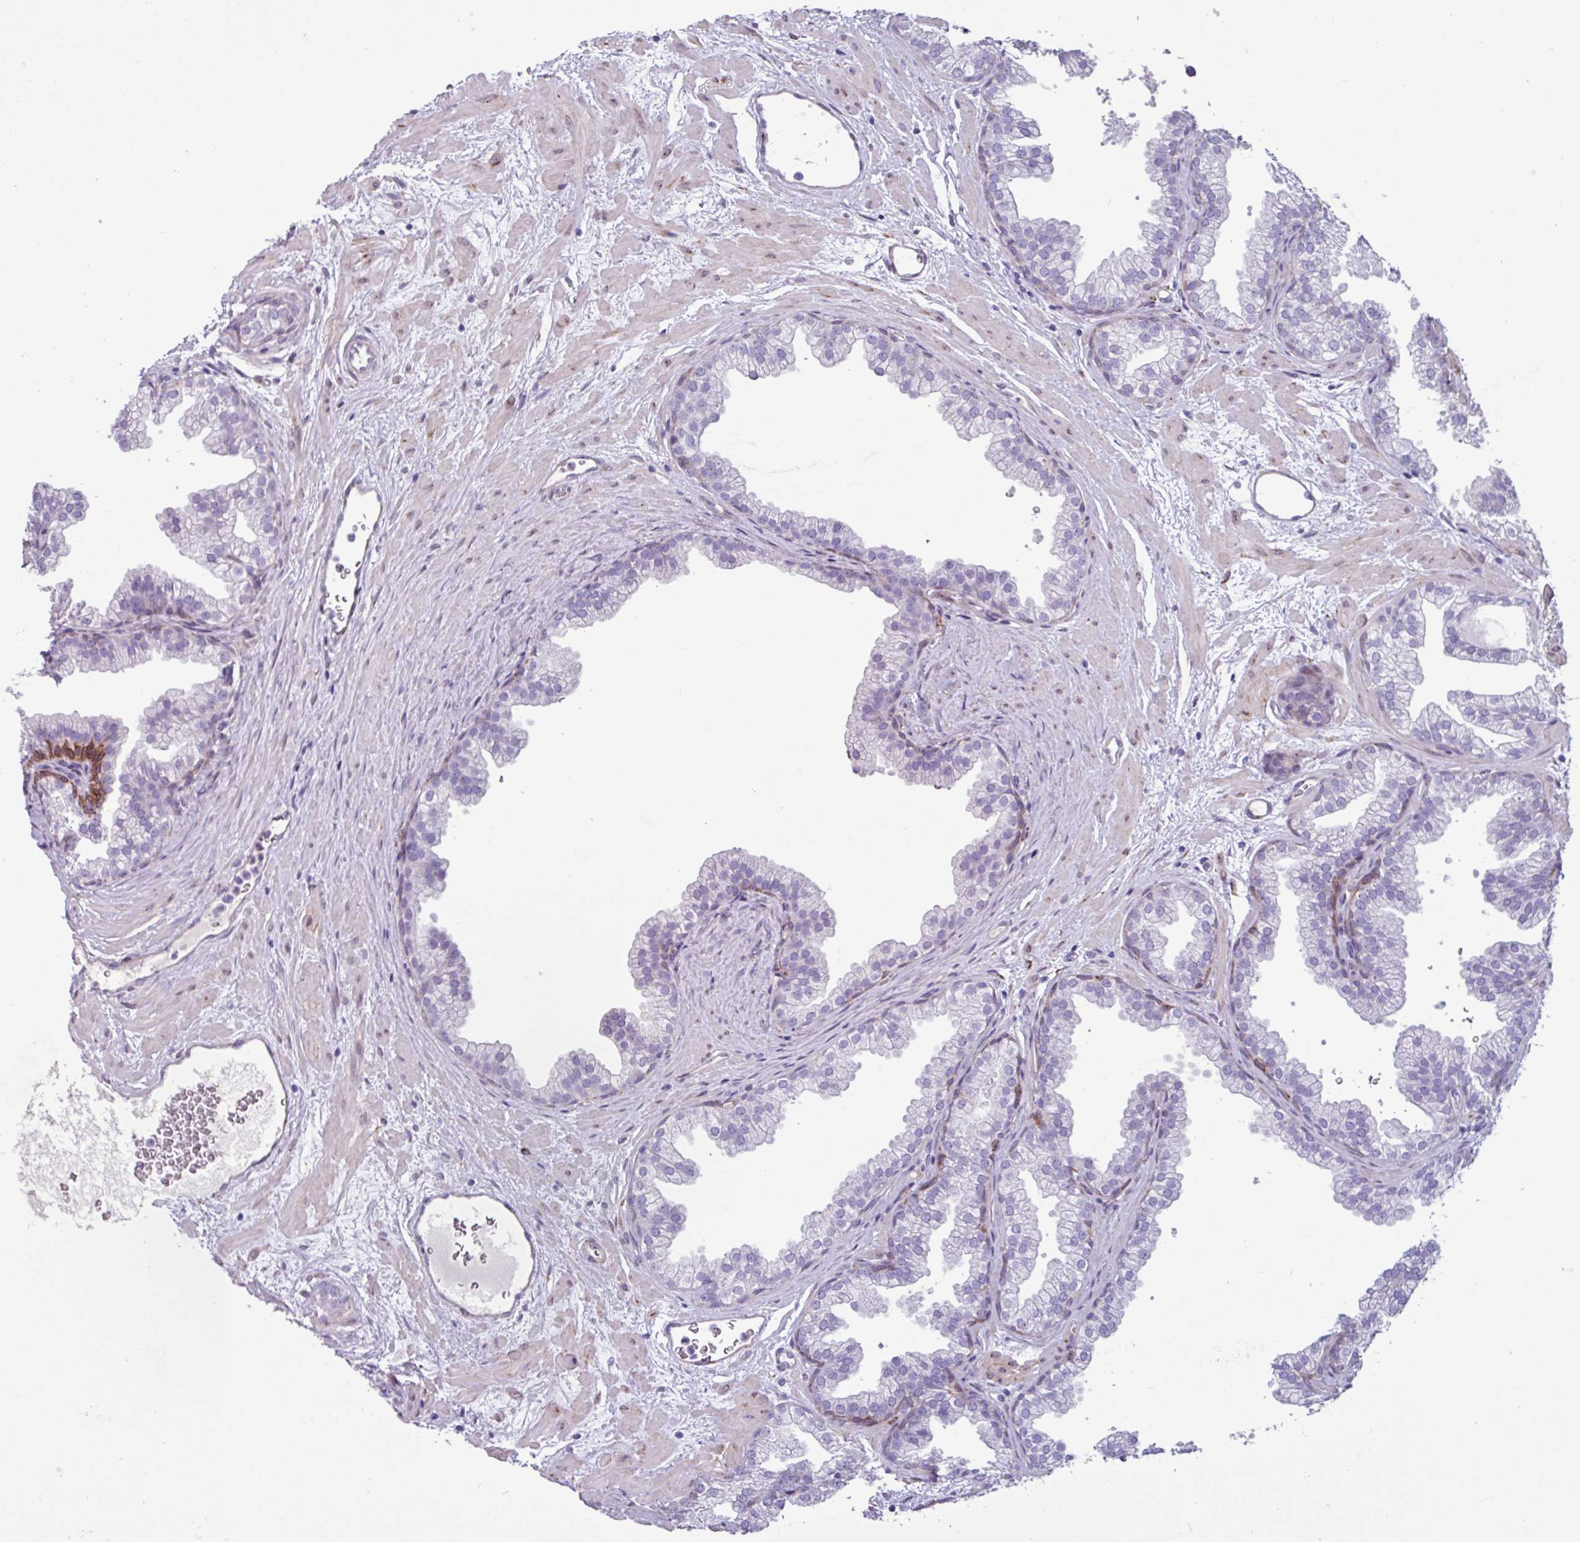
{"staining": {"intensity": "moderate", "quantity": "<25%", "location": "cytoplasmic/membranous"}, "tissue": "prostate", "cell_type": "Glandular cells", "image_type": "normal", "snomed": [{"axis": "morphology", "description": "Normal tissue, NOS"}, {"axis": "topography", "description": "Prostate"}], "caption": "Immunohistochemical staining of unremarkable human prostate displays <25% levels of moderate cytoplasmic/membranous protein staining in about <25% of glandular cells. The protein of interest is shown in brown color, while the nuclei are stained blue.", "gene": "PPP1R35", "patient": {"sex": "male", "age": 37}}